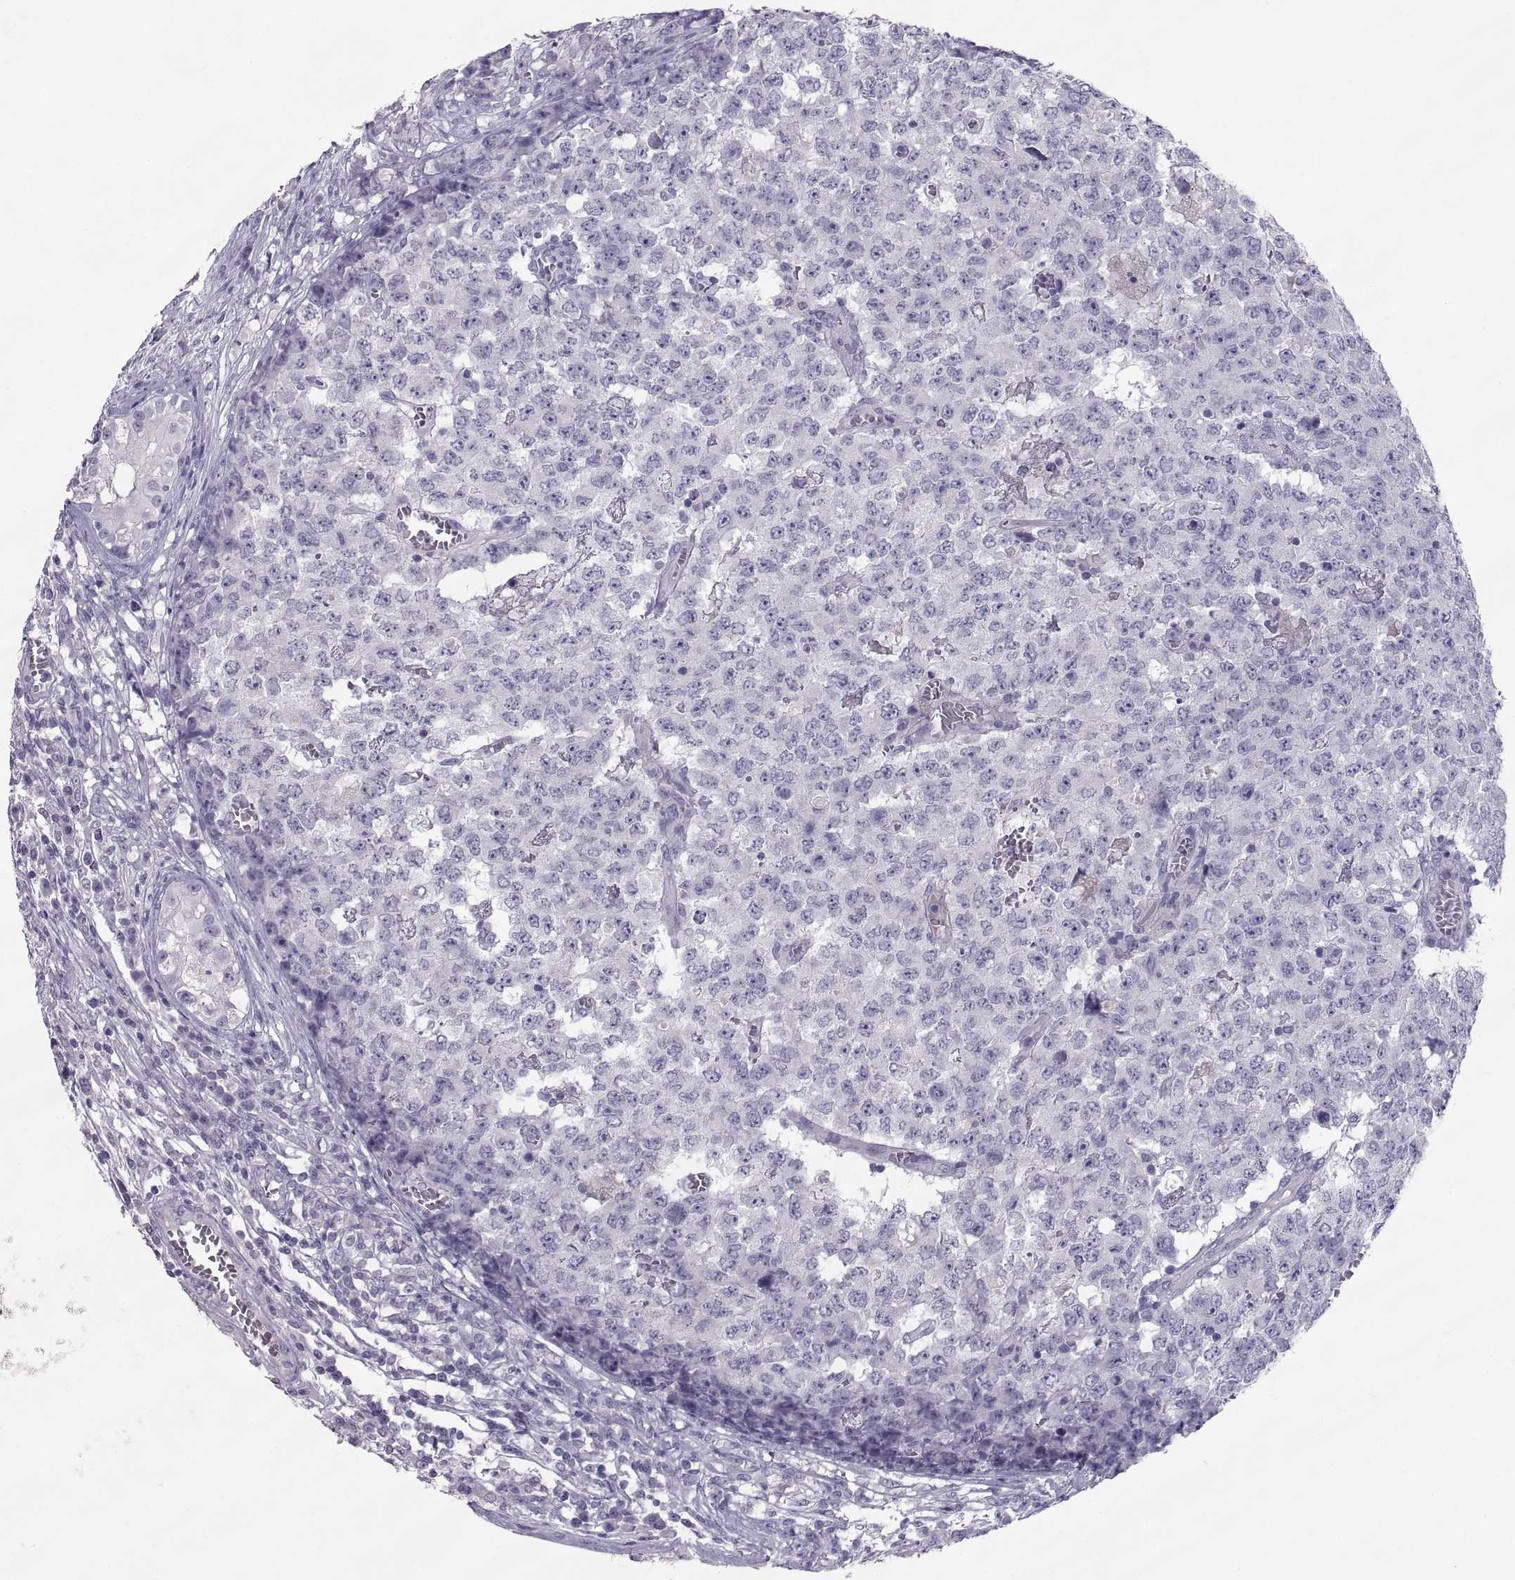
{"staining": {"intensity": "negative", "quantity": "none", "location": "none"}, "tissue": "testis cancer", "cell_type": "Tumor cells", "image_type": "cancer", "snomed": [{"axis": "morphology", "description": "Carcinoma, Embryonal, NOS"}, {"axis": "topography", "description": "Testis"}], "caption": "Immunohistochemical staining of testis cancer (embryonal carcinoma) shows no significant positivity in tumor cells. (Brightfield microscopy of DAB immunohistochemistry at high magnification).", "gene": "IGSF1", "patient": {"sex": "male", "age": 23}}